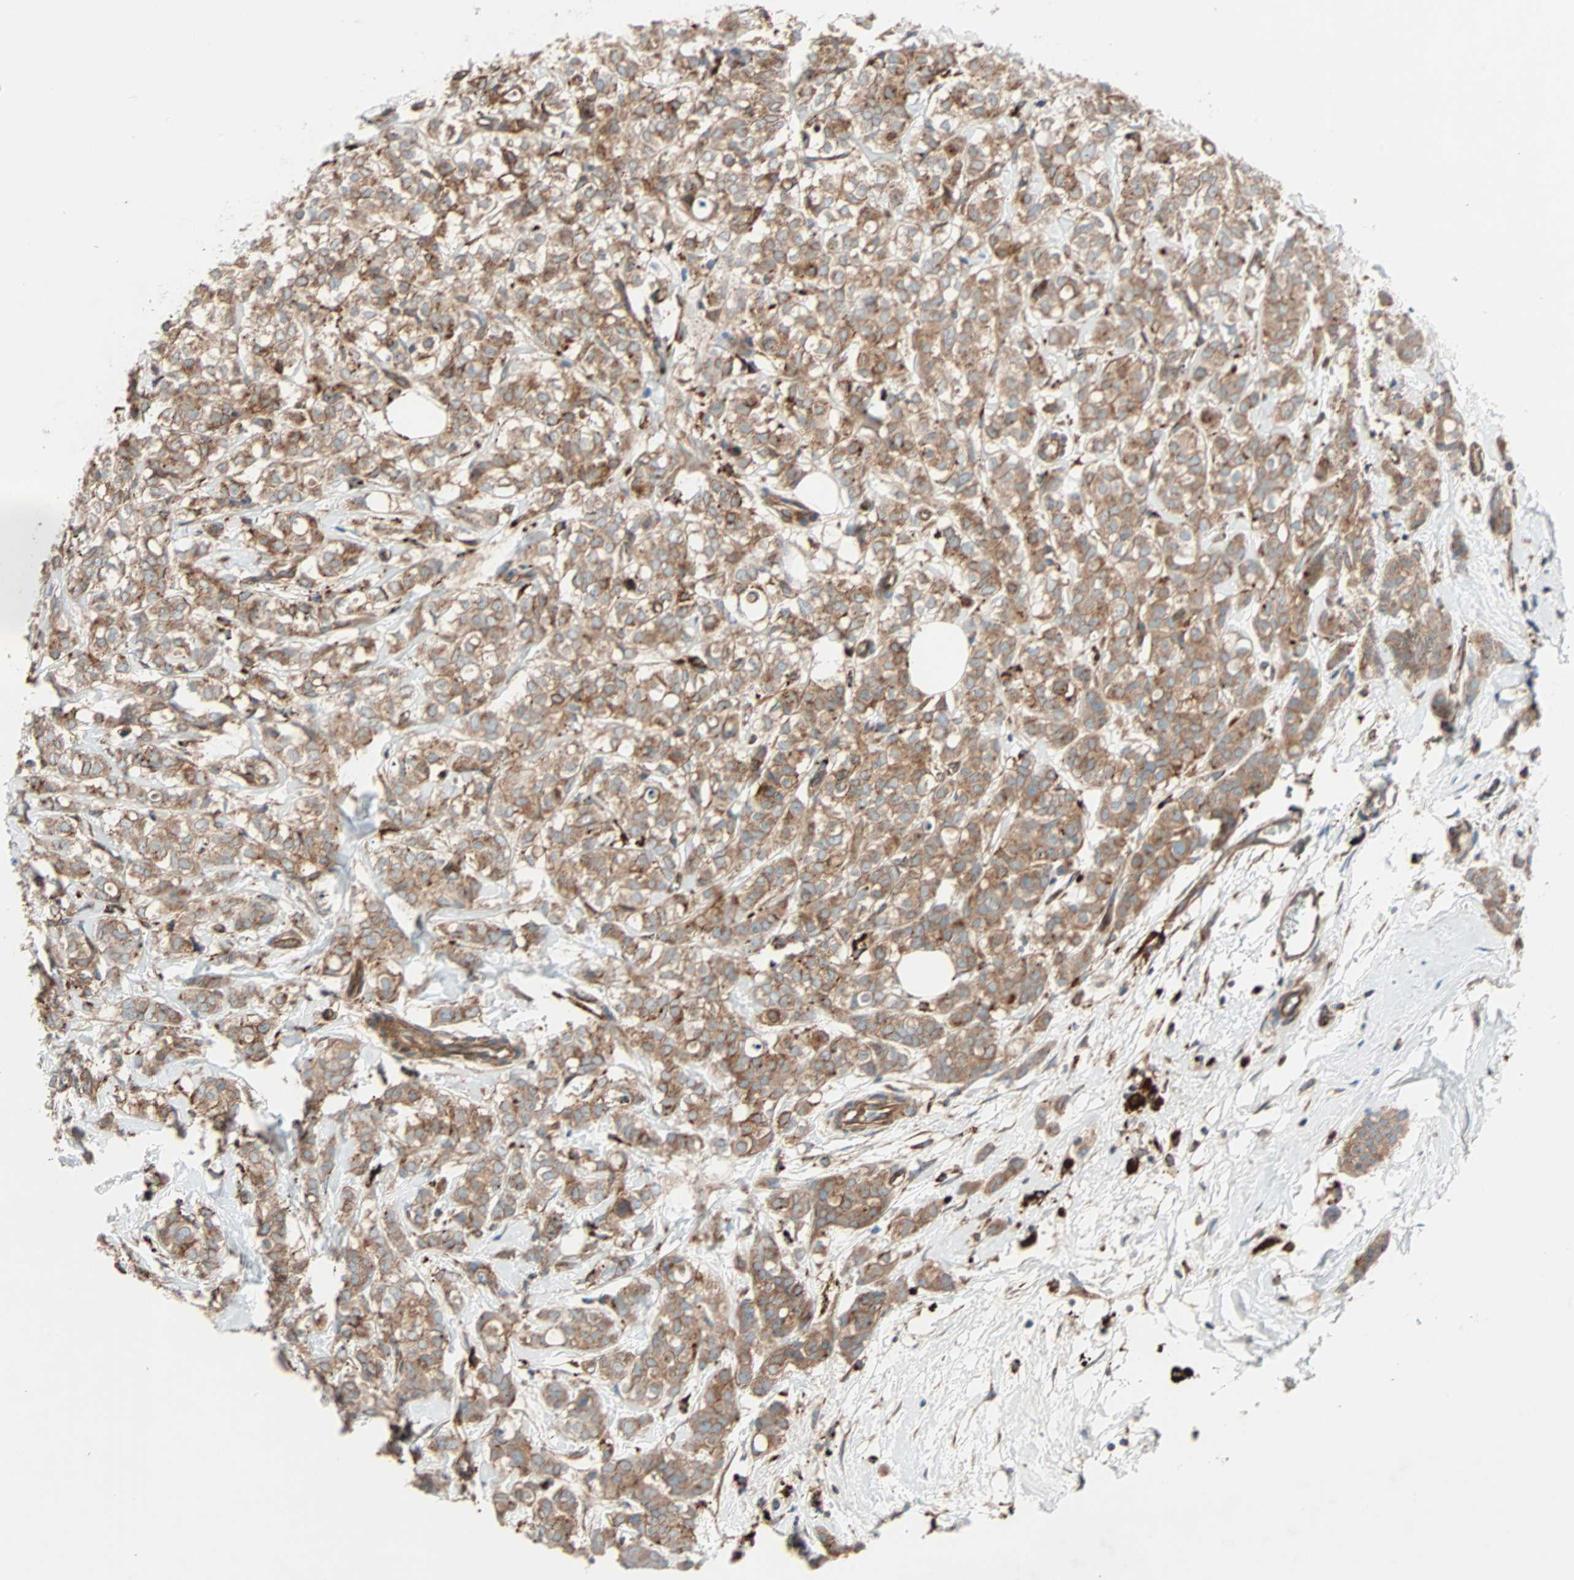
{"staining": {"intensity": "moderate", "quantity": ">75%", "location": "cytoplasmic/membranous"}, "tissue": "breast cancer", "cell_type": "Tumor cells", "image_type": "cancer", "snomed": [{"axis": "morphology", "description": "Lobular carcinoma"}, {"axis": "topography", "description": "Breast"}], "caption": "This is a histology image of IHC staining of lobular carcinoma (breast), which shows moderate positivity in the cytoplasmic/membranous of tumor cells.", "gene": "PHYH", "patient": {"sex": "female", "age": 60}}